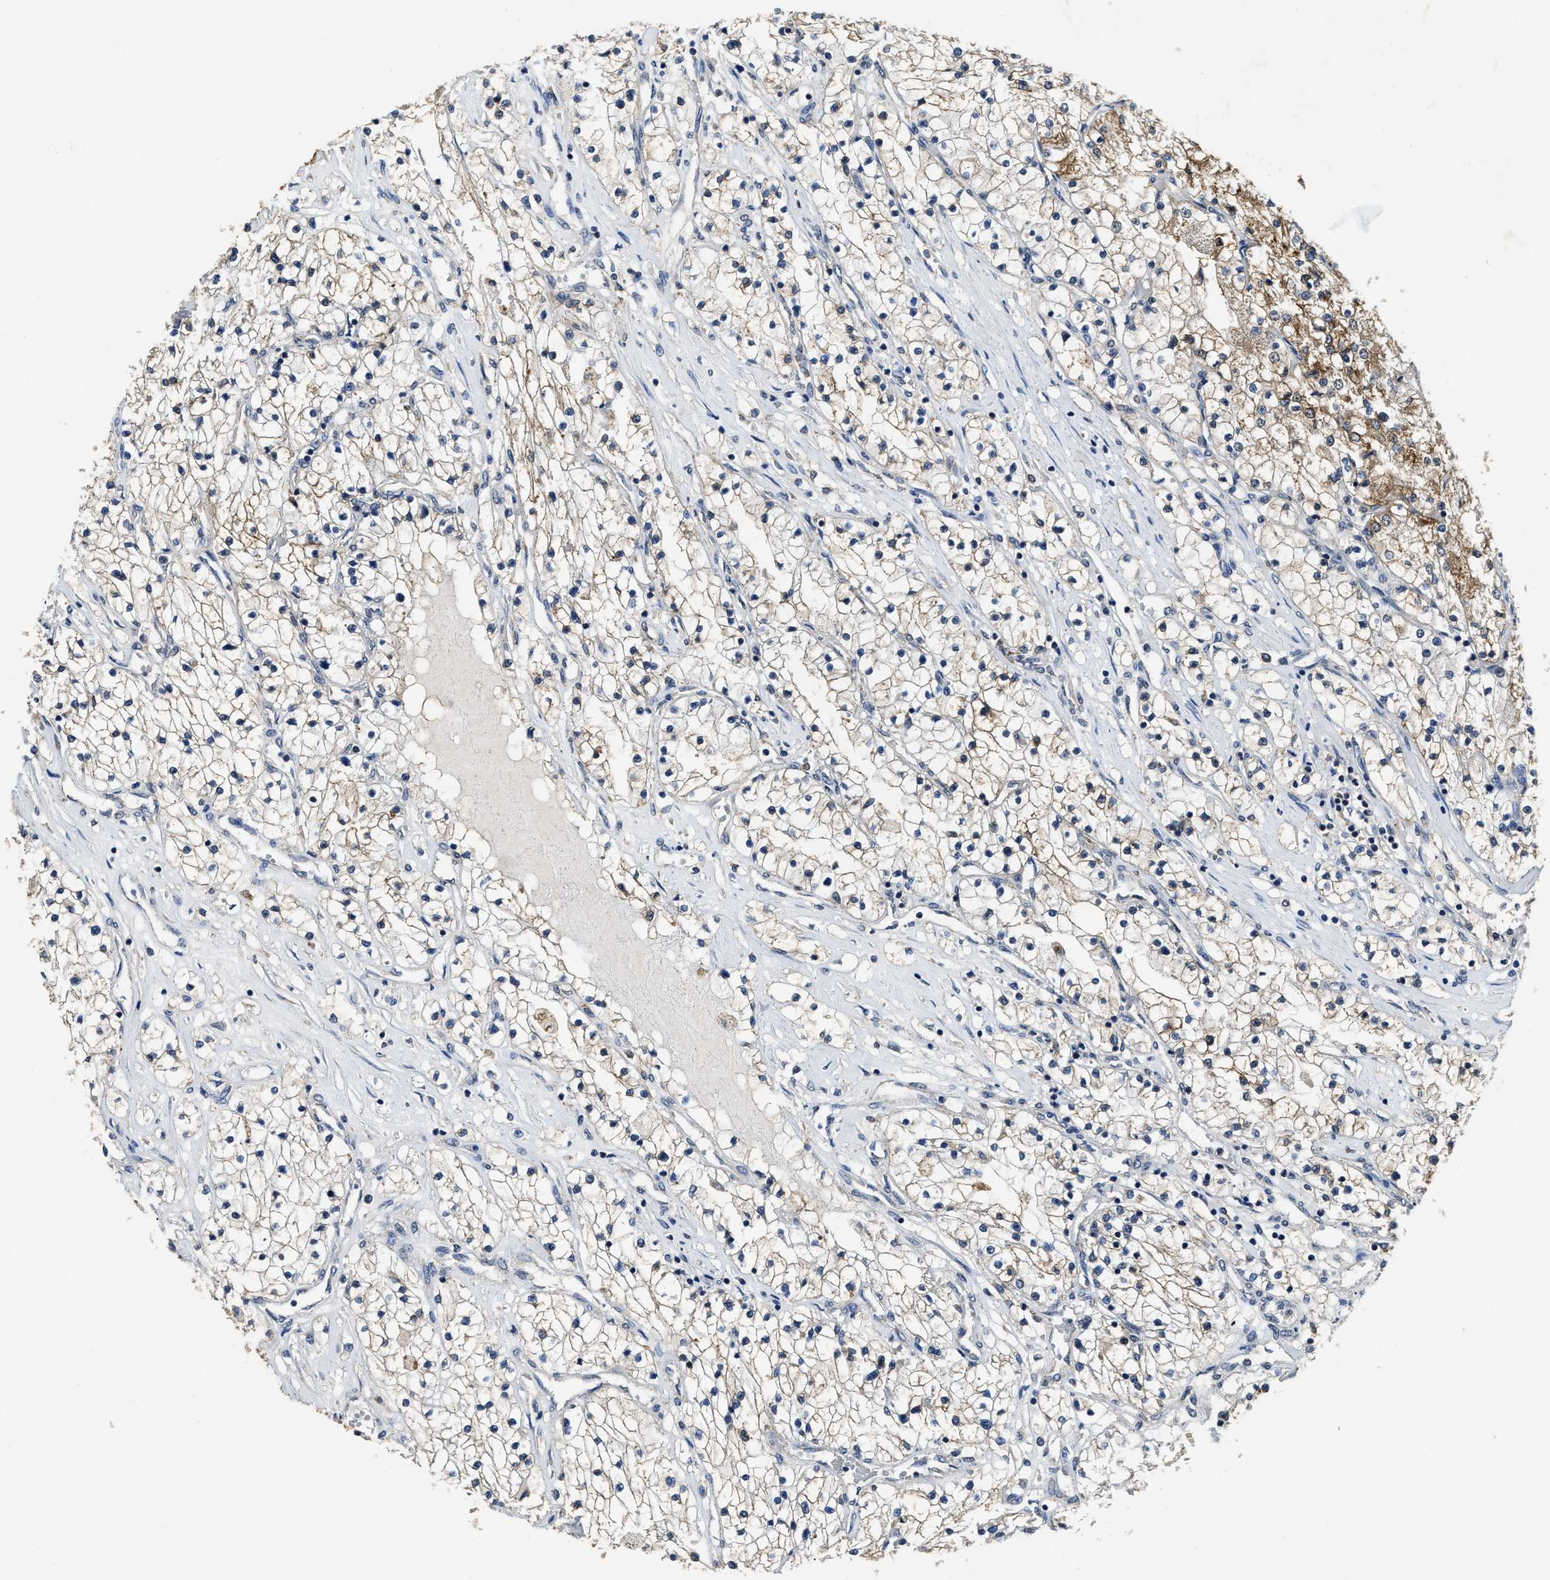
{"staining": {"intensity": "moderate", "quantity": "<25%", "location": "cytoplasmic/membranous"}, "tissue": "renal cancer", "cell_type": "Tumor cells", "image_type": "cancer", "snomed": [{"axis": "morphology", "description": "Adenocarcinoma, NOS"}, {"axis": "topography", "description": "Kidney"}], "caption": "Immunohistochemical staining of renal cancer demonstrates low levels of moderate cytoplasmic/membranous protein expression in approximately <25% of tumor cells.", "gene": "CTNNA1", "patient": {"sex": "male", "age": 68}}